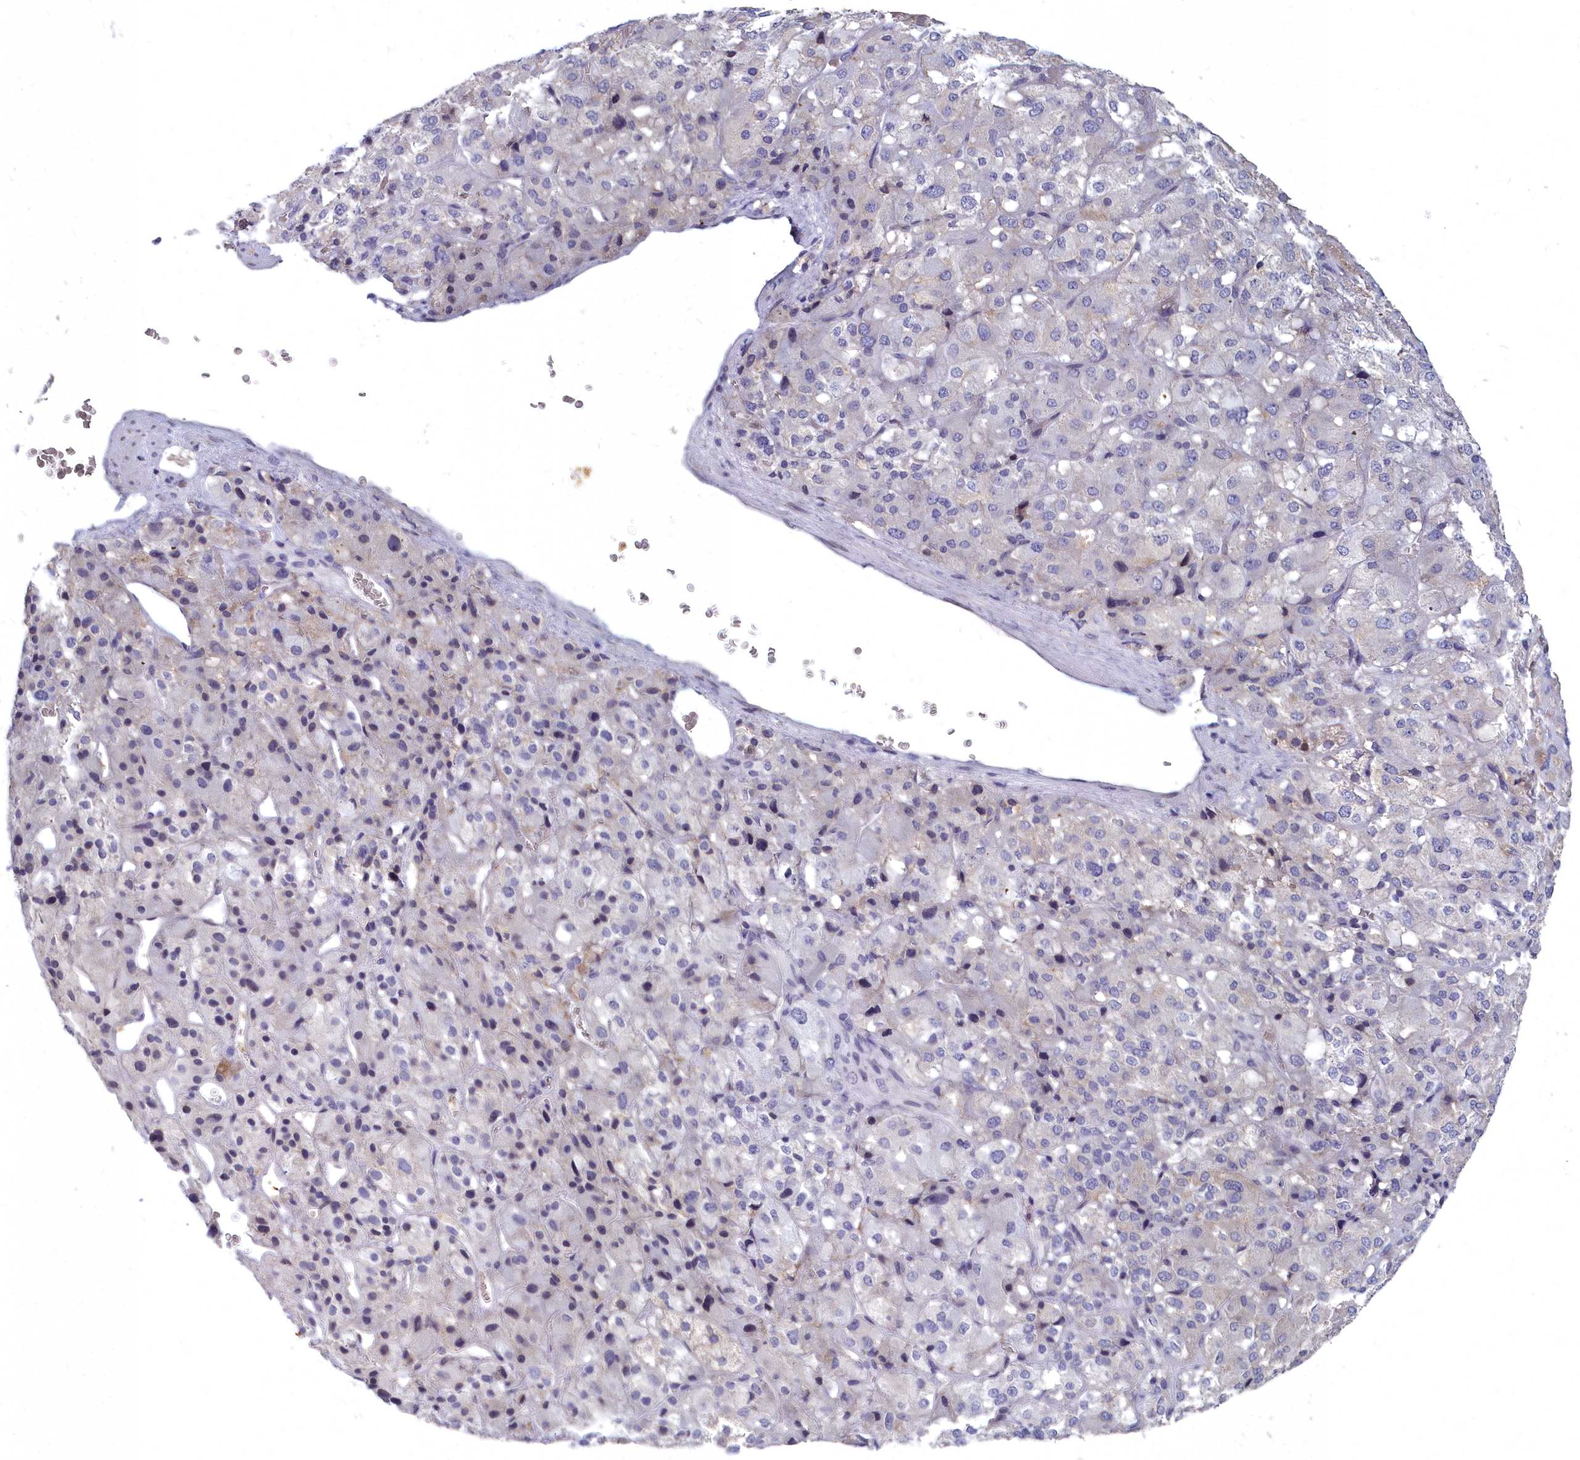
{"staining": {"intensity": "weak", "quantity": "25%-75%", "location": "cytoplasmic/membranous"}, "tissue": "adrenal gland", "cell_type": "Glandular cells", "image_type": "normal", "snomed": [{"axis": "morphology", "description": "Normal tissue, NOS"}, {"axis": "topography", "description": "Adrenal gland"}], "caption": "Immunohistochemistry (IHC) of unremarkable human adrenal gland displays low levels of weak cytoplasmic/membranous positivity in approximately 25%-75% of glandular cells. (DAB = brown stain, brightfield microscopy at high magnification).", "gene": "NOXA1", "patient": {"sex": "female", "age": 44}}